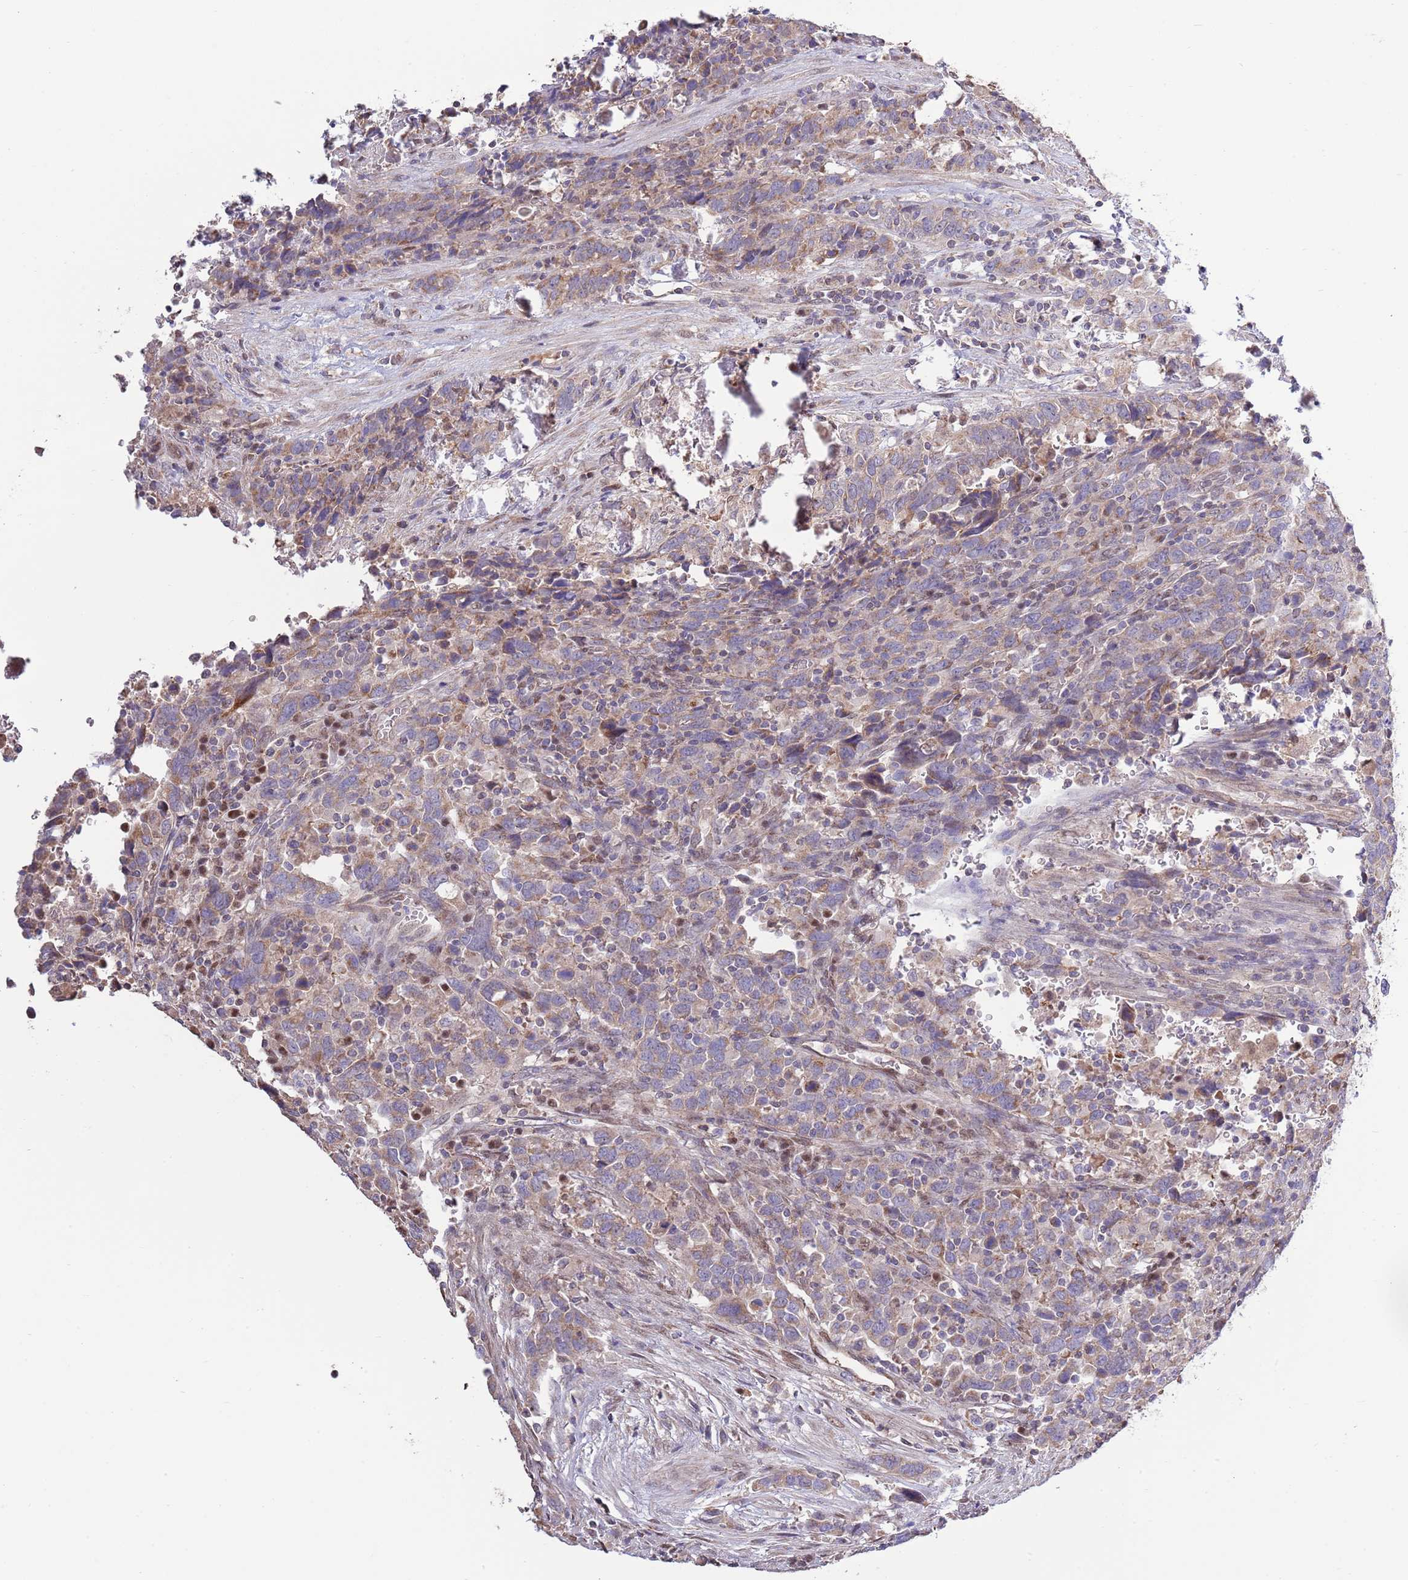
{"staining": {"intensity": "weak", "quantity": "25%-75%", "location": "cytoplasmic/membranous"}, "tissue": "urothelial cancer", "cell_type": "Tumor cells", "image_type": "cancer", "snomed": [{"axis": "morphology", "description": "Urothelial carcinoma, High grade"}, {"axis": "topography", "description": "Urinary bladder"}], "caption": "Weak cytoplasmic/membranous positivity is seen in approximately 25%-75% of tumor cells in urothelial carcinoma (high-grade).", "gene": "ARL2BP", "patient": {"sex": "male", "age": 61}}